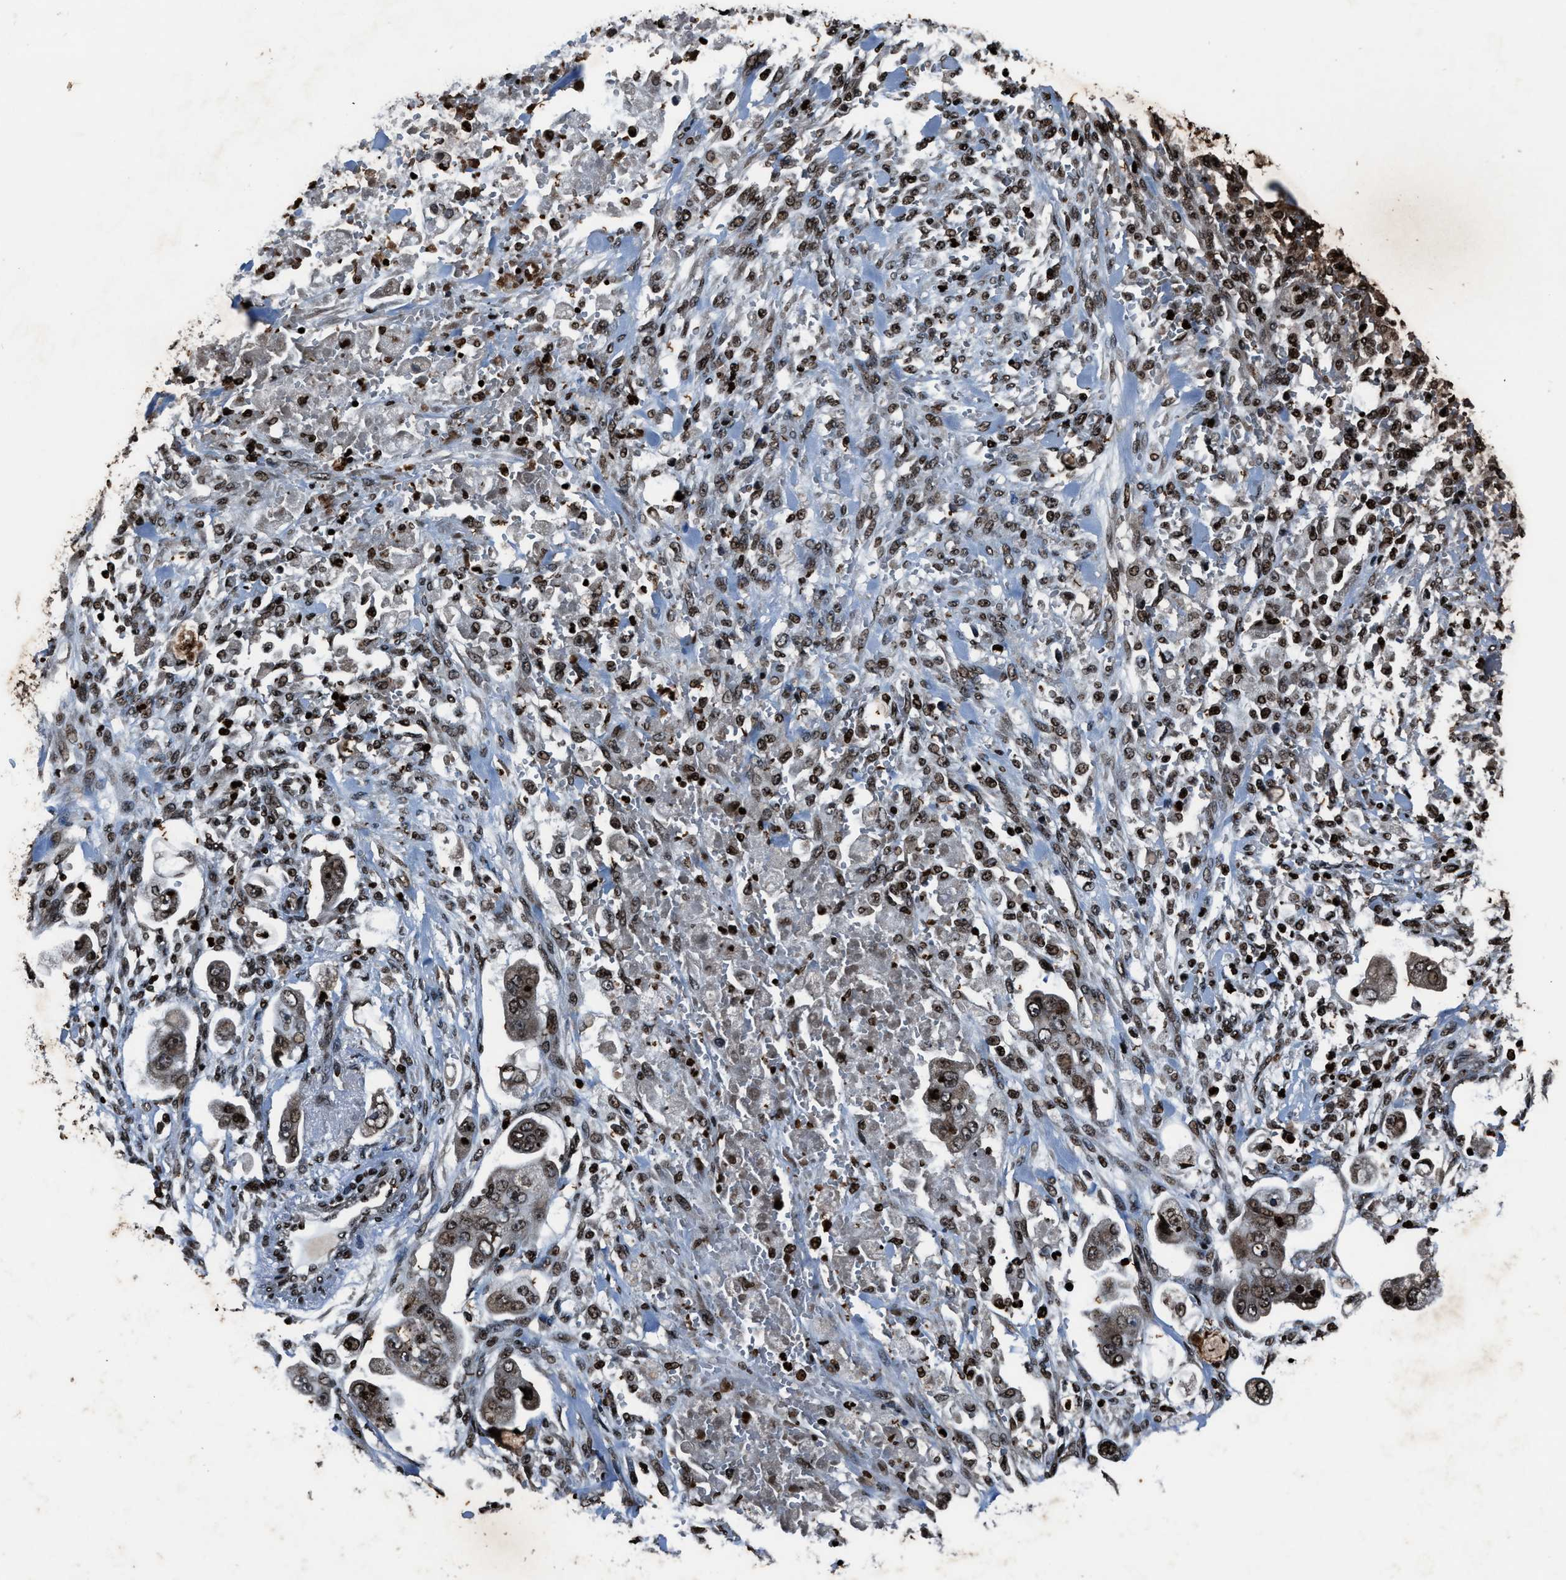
{"staining": {"intensity": "moderate", "quantity": ">75%", "location": "nuclear"}, "tissue": "stomach cancer", "cell_type": "Tumor cells", "image_type": "cancer", "snomed": [{"axis": "morphology", "description": "Adenocarcinoma, NOS"}, {"axis": "topography", "description": "Stomach"}], "caption": "High-magnification brightfield microscopy of stomach cancer stained with DAB (brown) and counterstained with hematoxylin (blue). tumor cells exhibit moderate nuclear positivity is seen in about>75% of cells.", "gene": "H4C1", "patient": {"sex": "male", "age": 62}}